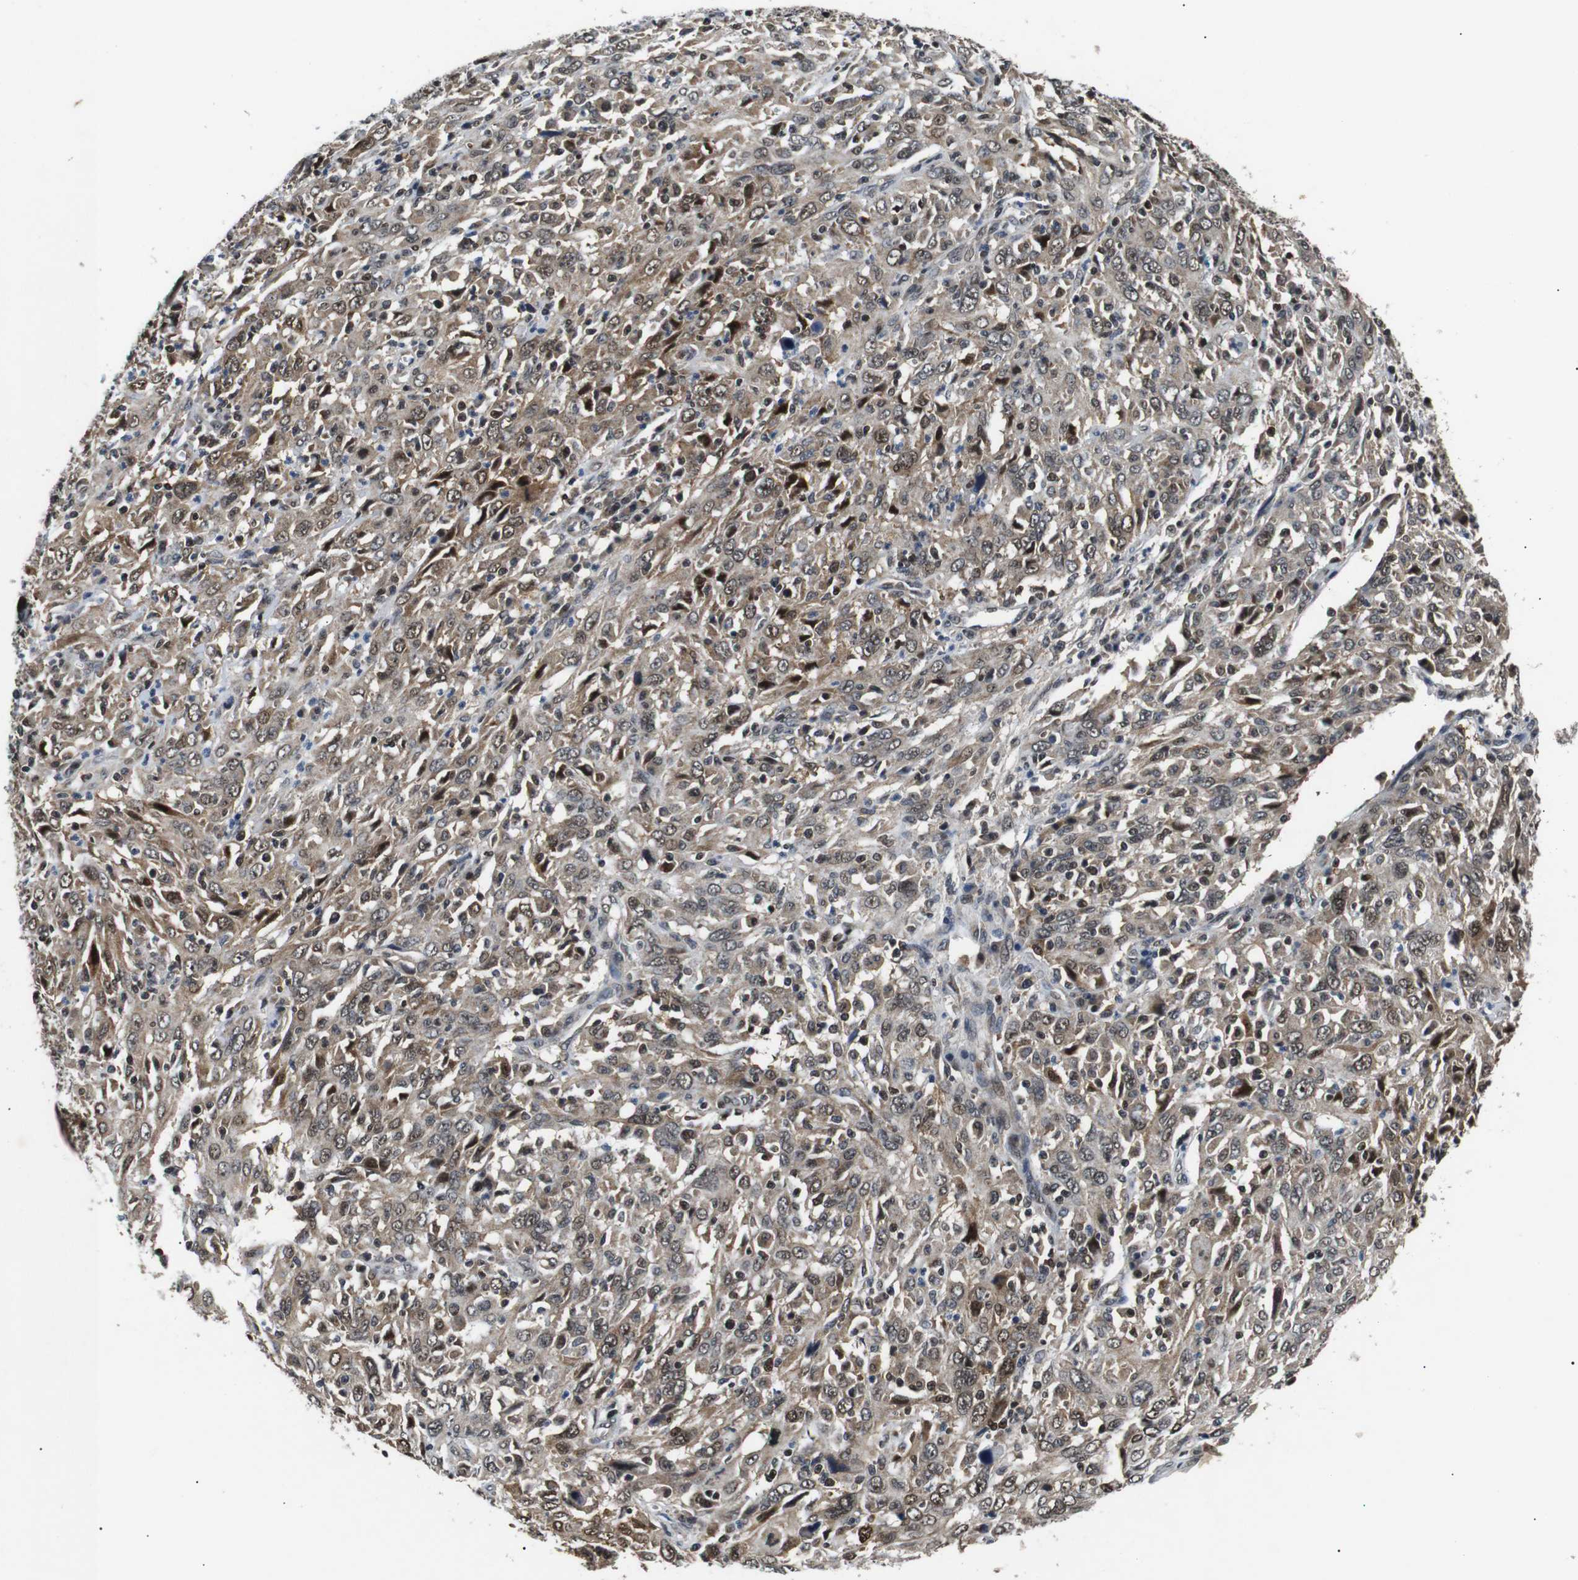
{"staining": {"intensity": "moderate", "quantity": ">75%", "location": "cytoplasmic/membranous,nuclear"}, "tissue": "cervical cancer", "cell_type": "Tumor cells", "image_type": "cancer", "snomed": [{"axis": "morphology", "description": "Squamous cell carcinoma, NOS"}, {"axis": "topography", "description": "Cervix"}], "caption": "Protein analysis of cervical squamous cell carcinoma tissue displays moderate cytoplasmic/membranous and nuclear positivity in approximately >75% of tumor cells.", "gene": "SKP1", "patient": {"sex": "female", "age": 46}}